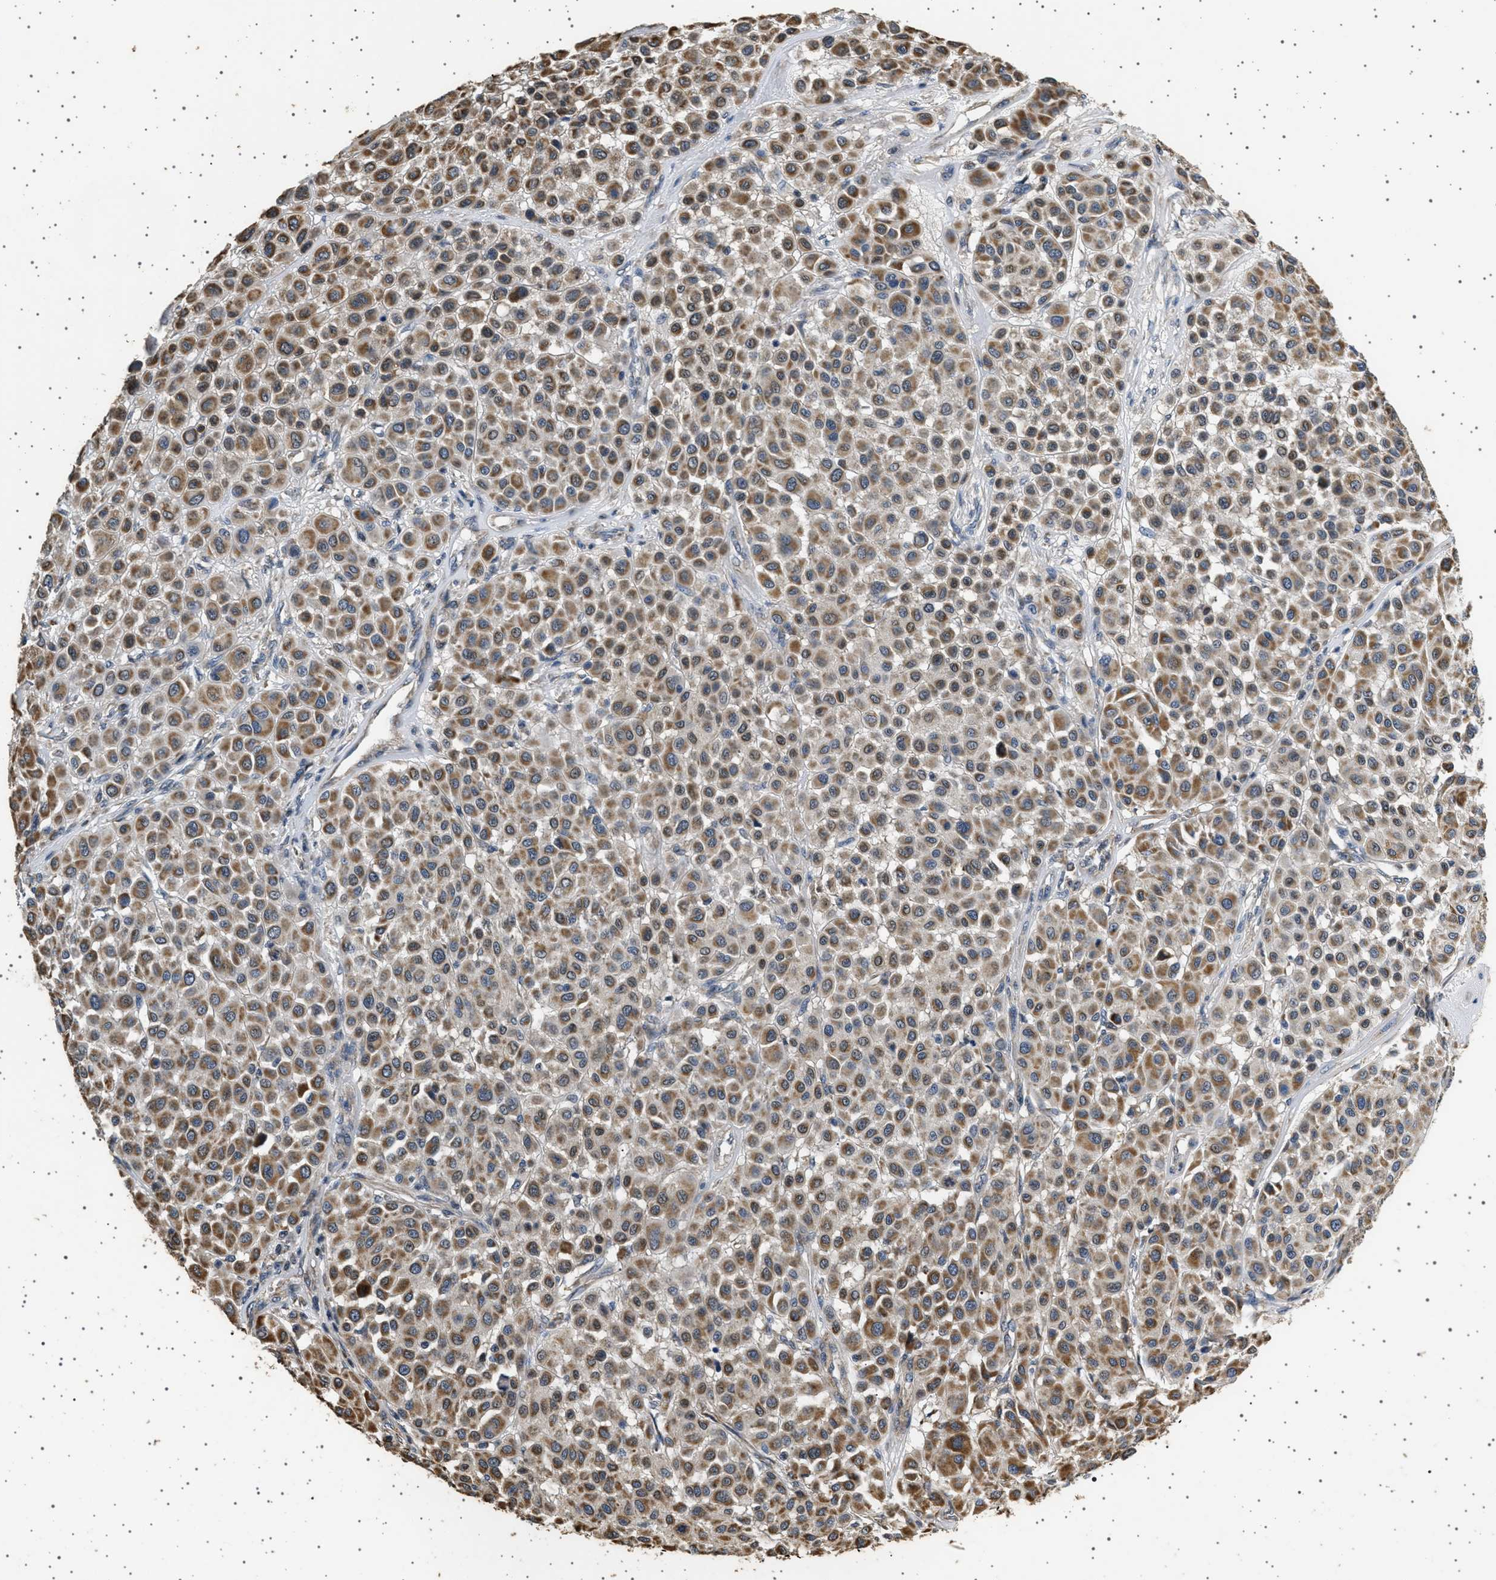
{"staining": {"intensity": "moderate", "quantity": ">75%", "location": "cytoplasmic/membranous"}, "tissue": "melanoma", "cell_type": "Tumor cells", "image_type": "cancer", "snomed": [{"axis": "morphology", "description": "Malignant melanoma, Metastatic site"}, {"axis": "topography", "description": "Soft tissue"}], "caption": "Immunohistochemistry image of neoplastic tissue: melanoma stained using IHC shows medium levels of moderate protein expression localized specifically in the cytoplasmic/membranous of tumor cells, appearing as a cytoplasmic/membranous brown color.", "gene": "KCNA4", "patient": {"sex": "male", "age": 41}}